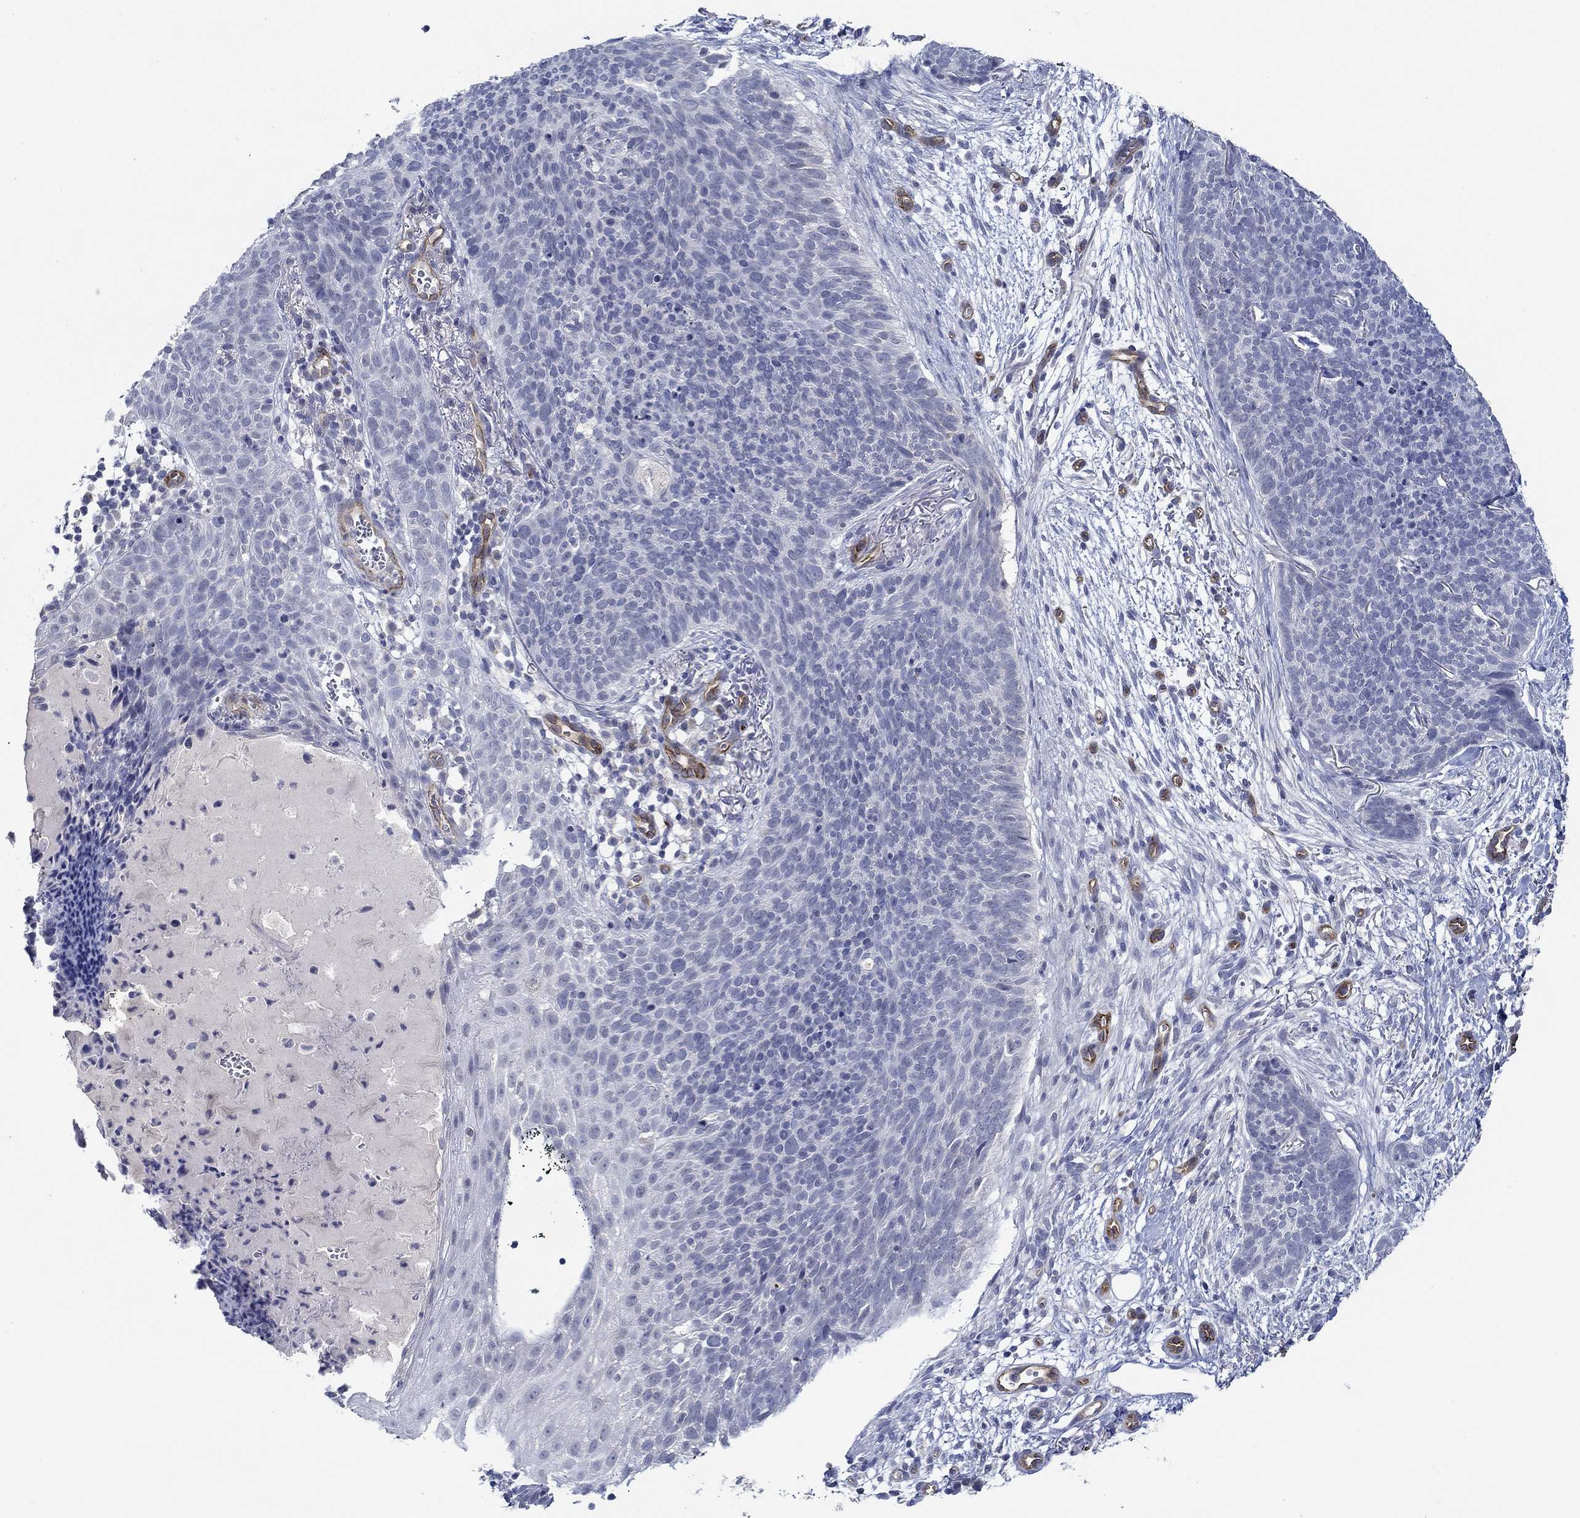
{"staining": {"intensity": "negative", "quantity": "none", "location": "none"}, "tissue": "skin cancer", "cell_type": "Tumor cells", "image_type": "cancer", "snomed": [{"axis": "morphology", "description": "Basal cell carcinoma"}, {"axis": "topography", "description": "Skin"}], "caption": "Immunohistochemical staining of human skin cancer shows no significant positivity in tumor cells.", "gene": "GJA5", "patient": {"sex": "male", "age": 64}}